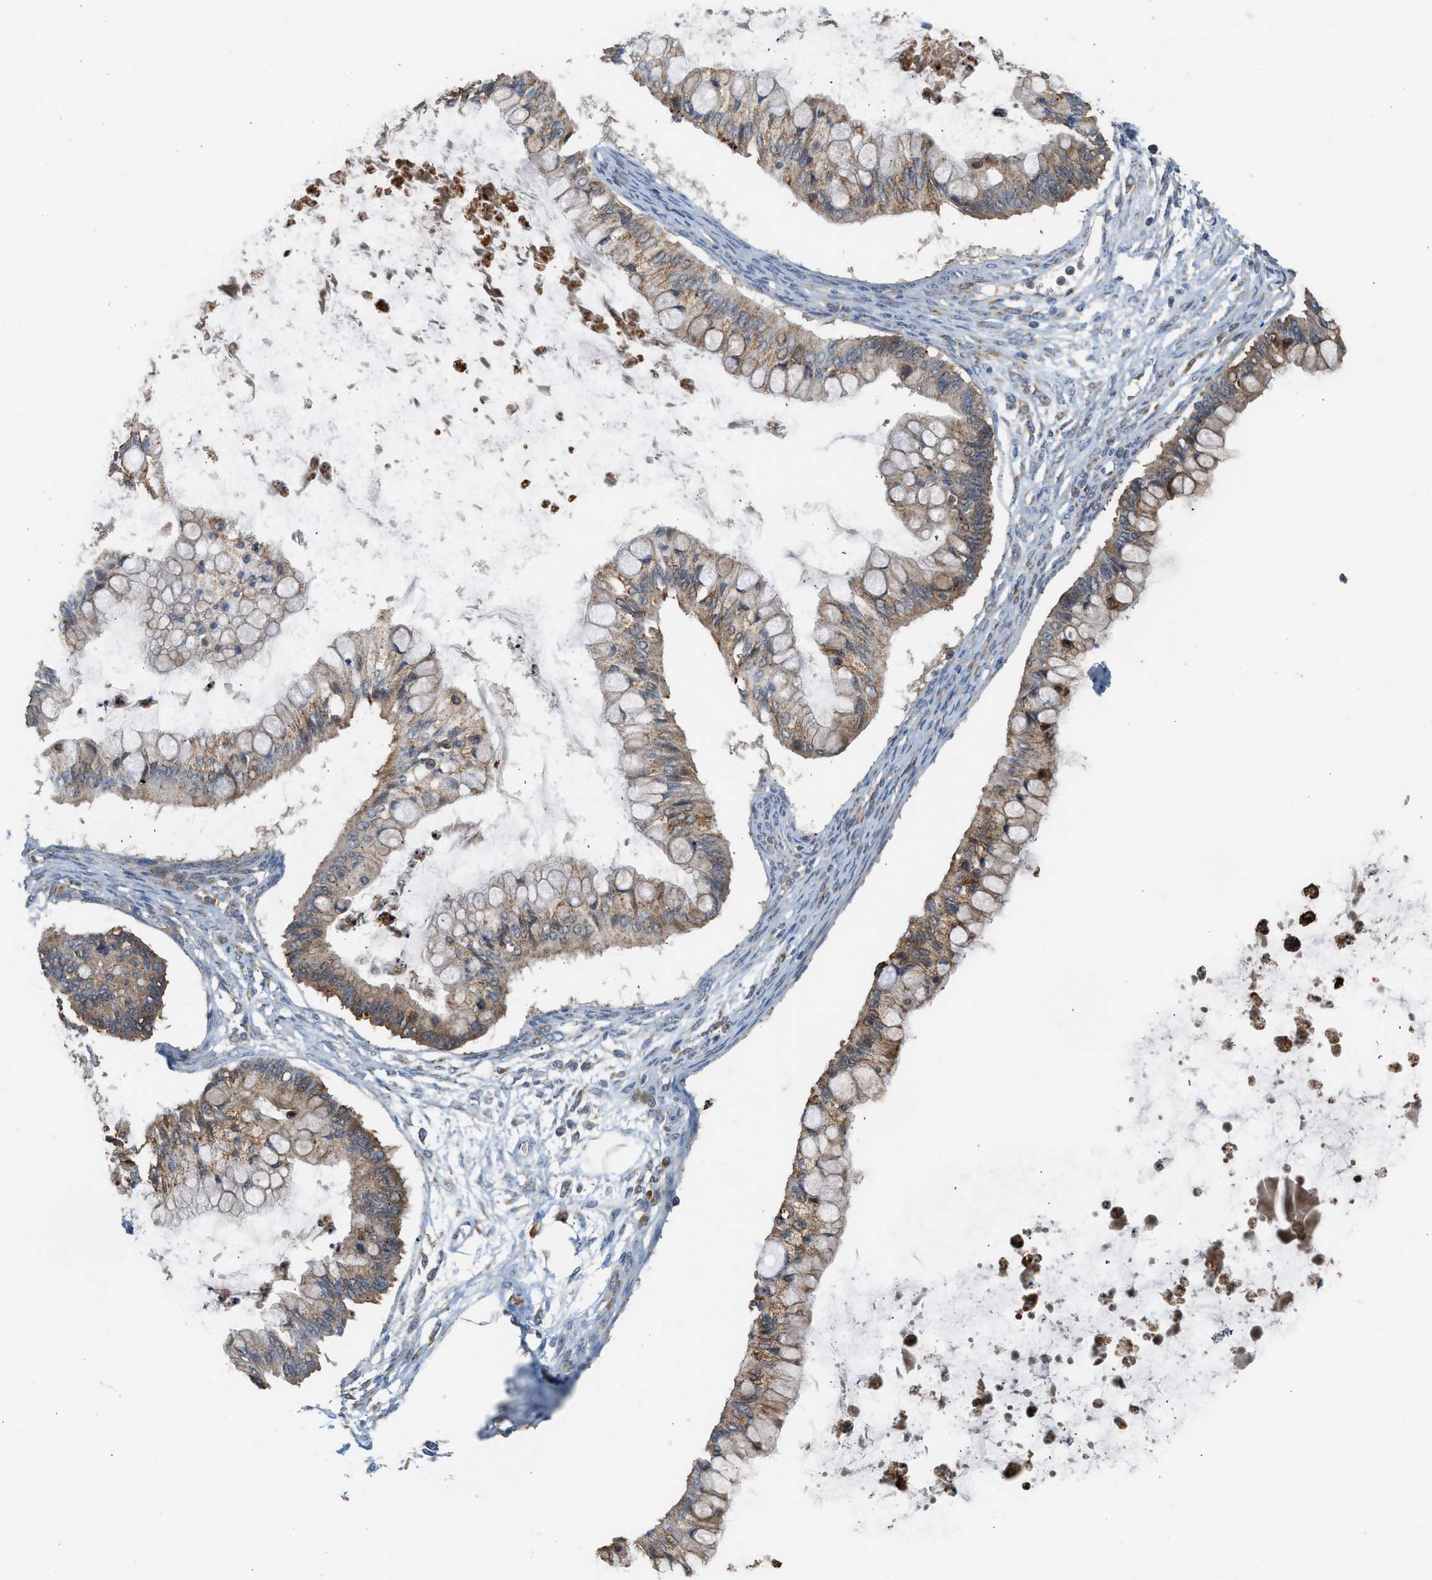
{"staining": {"intensity": "moderate", "quantity": ">75%", "location": "cytoplasmic/membranous"}, "tissue": "ovarian cancer", "cell_type": "Tumor cells", "image_type": "cancer", "snomed": [{"axis": "morphology", "description": "Cystadenocarcinoma, mucinous, NOS"}, {"axis": "topography", "description": "Ovary"}], "caption": "The micrograph exhibits a brown stain indicating the presence of a protein in the cytoplasmic/membranous of tumor cells in ovarian cancer (mucinous cystadenocarcinoma). Nuclei are stained in blue.", "gene": "STARD3", "patient": {"sex": "female", "age": 57}}